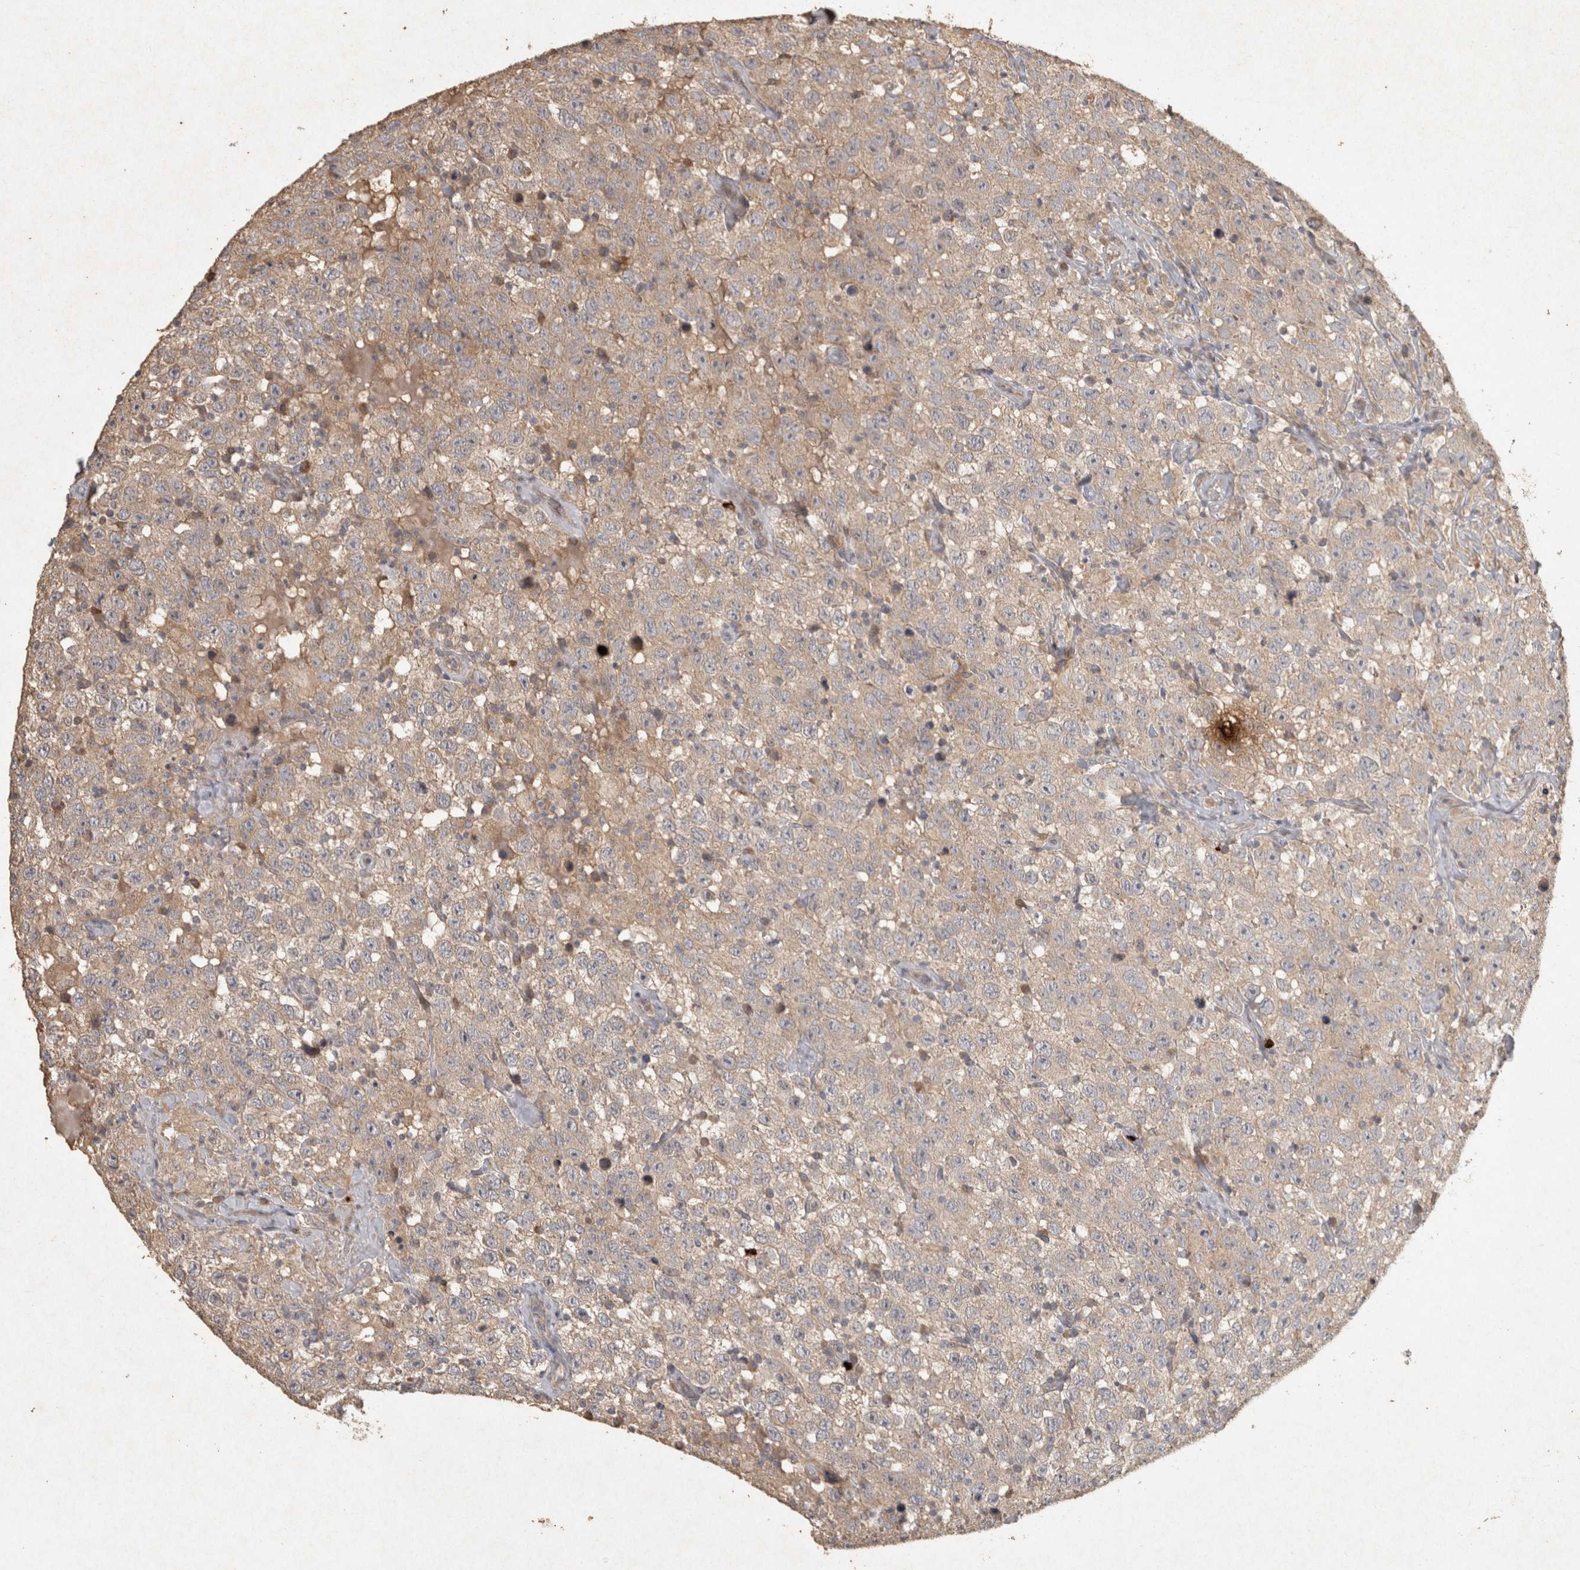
{"staining": {"intensity": "weak", "quantity": ">75%", "location": "cytoplasmic/membranous"}, "tissue": "testis cancer", "cell_type": "Tumor cells", "image_type": "cancer", "snomed": [{"axis": "morphology", "description": "Seminoma, NOS"}, {"axis": "topography", "description": "Testis"}], "caption": "Testis cancer (seminoma) was stained to show a protein in brown. There is low levels of weak cytoplasmic/membranous expression in about >75% of tumor cells.", "gene": "OSTN", "patient": {"sex": "male", "age": 41}}